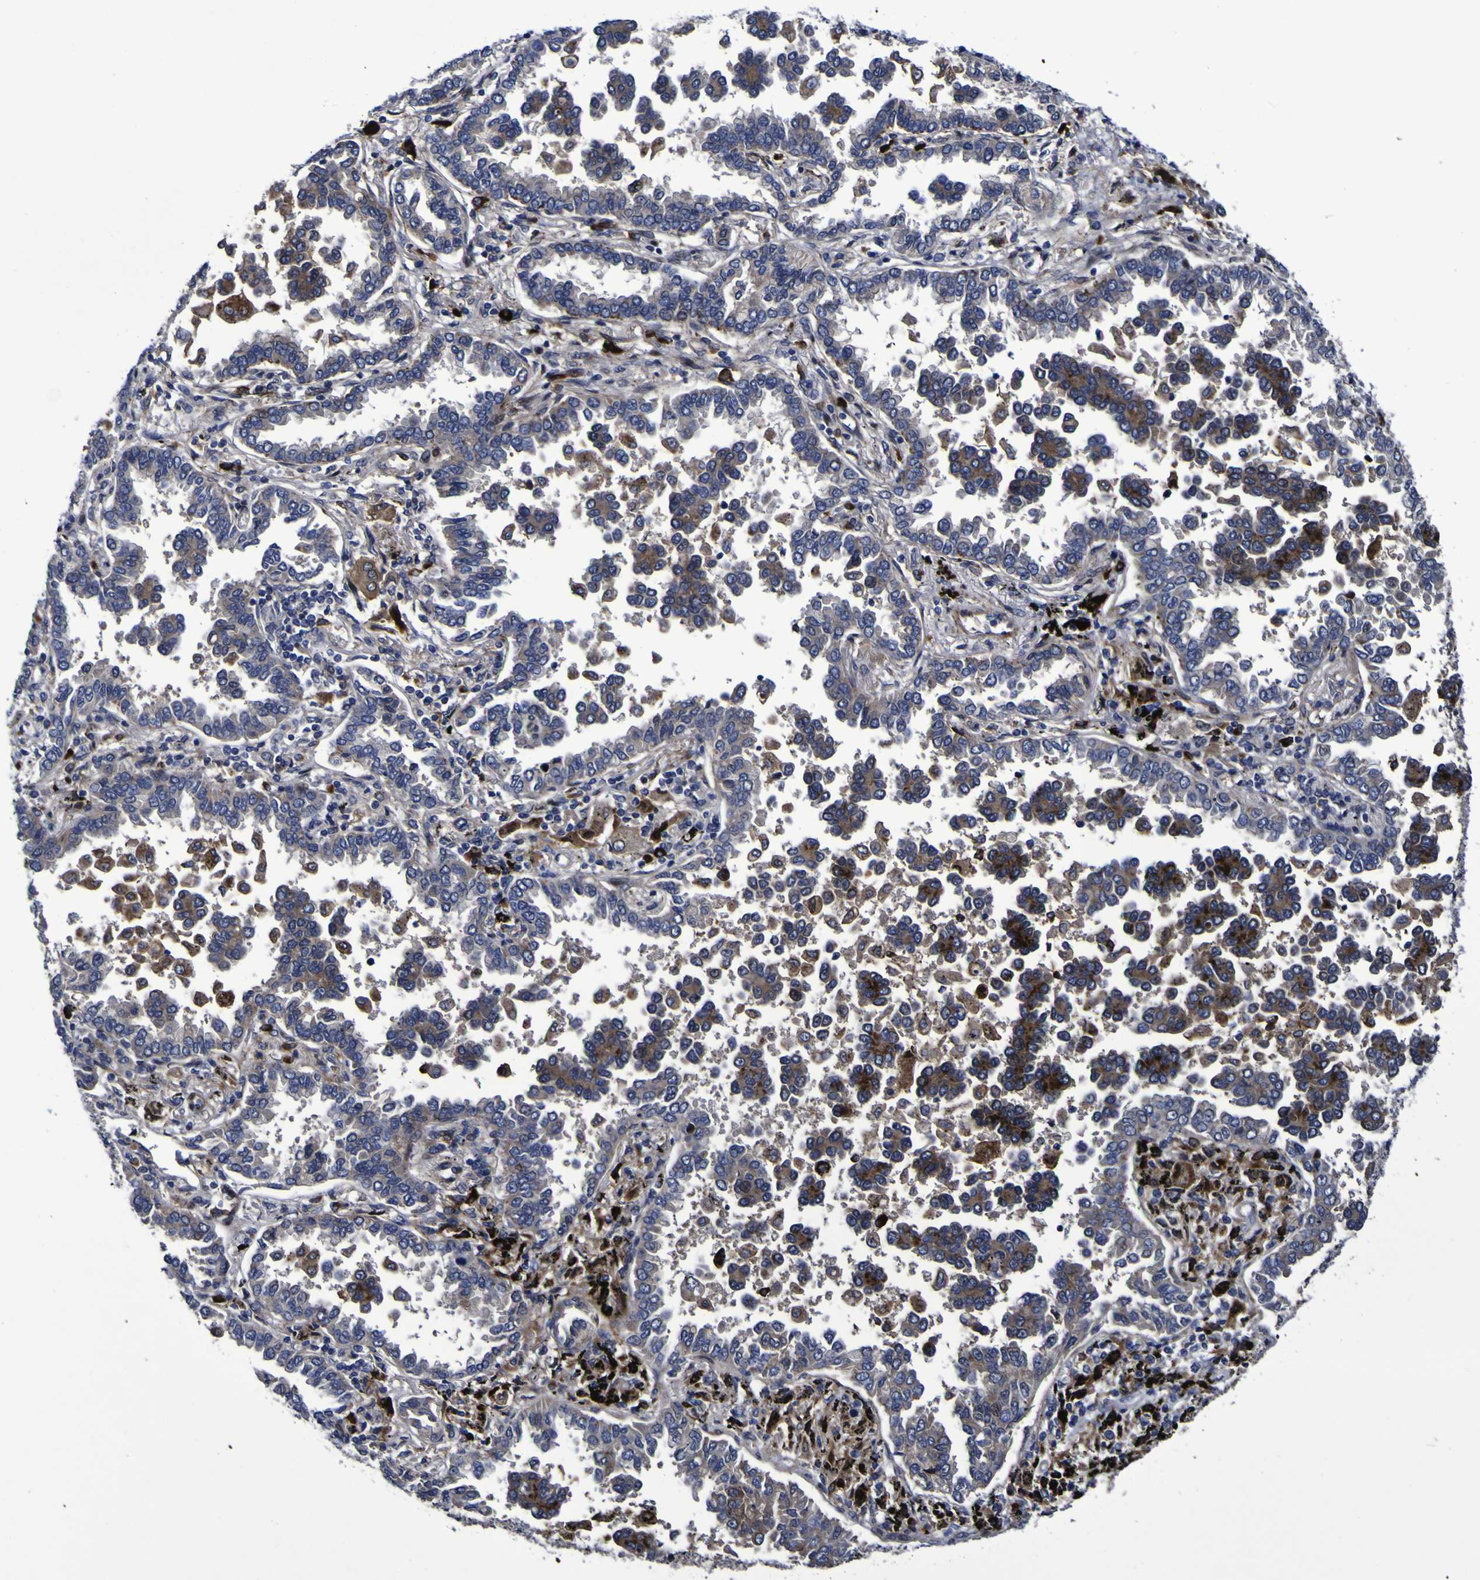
{"staining": {"intensity": "moderate", "quantity": "25%-75%", "location": "cytoplasmic/membranous"}, "tissue": "lung cancer", "cell_type": "Tumor cells", "image_type": "cancer", "snomed": [{"axis": "morphology", "description": "Normal tissue, NOS"}, {"axis": "morphology", "description": "Adenocarcinoma, NOS"}, {"axis": "topography", "description": "Lung"}], "caption": "Lung cancer (adenocarcinoma) stained with IHC shows moderate cytoplasmic/membranous staining in approximately 25%-75% of tumor cells.", "gene": "MGLL", "patient": {"sex": "male", "age": 59}}